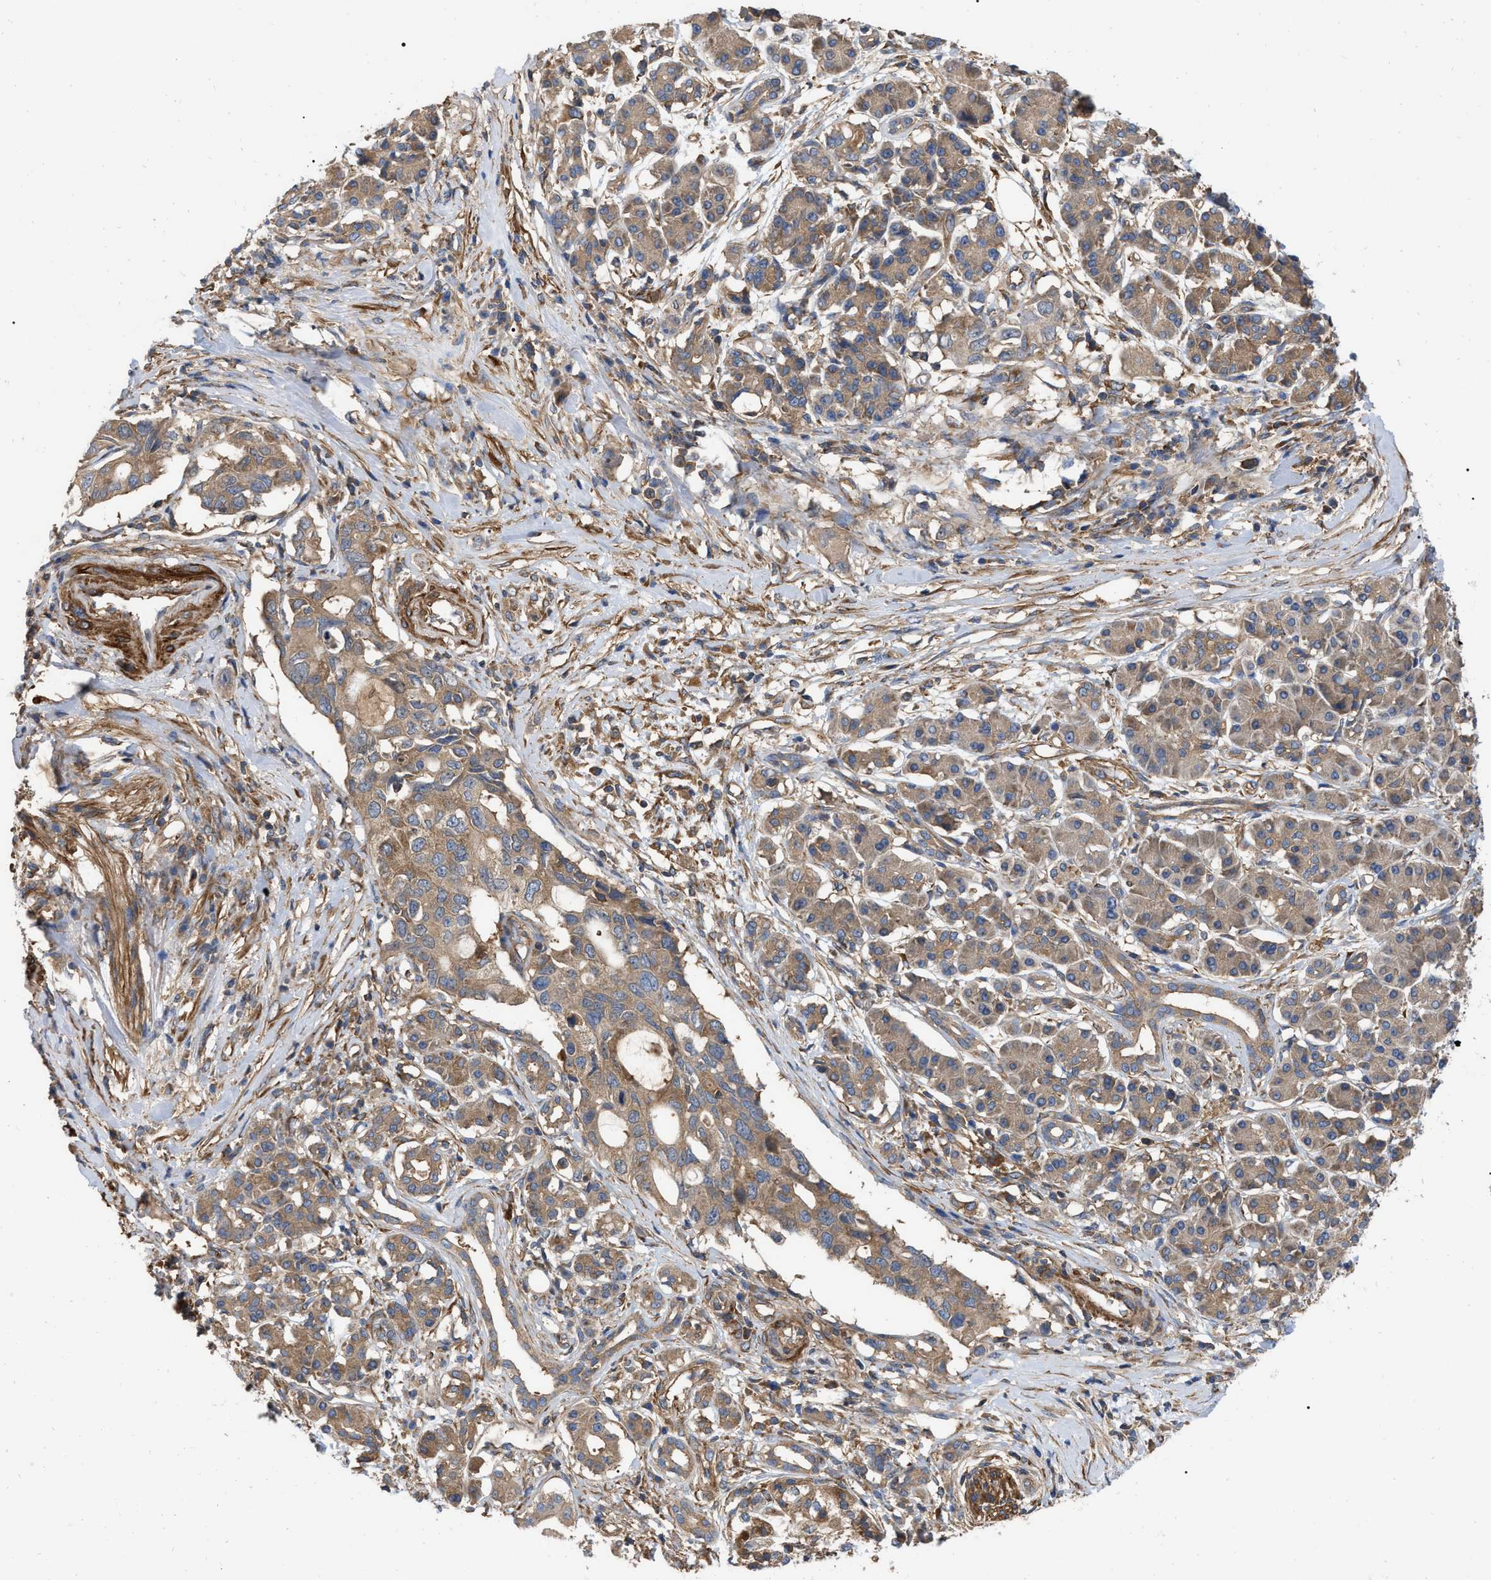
{"staining": {"intensity": "moderate", "quantity": ">75%", "location": "cytoplasmic/membranous"}, "tissue": "pancreatic cancer", "cell_type": "Tumor cells", "image_type": "cancer", "snomed": [{"axis": "morphology", "description": "Adenocarcinoma, NOS"}, {"axis": "topography", "description": "Pancreas"}], "caption": "Pancreatic cancer (adenocarcinoma) stained for a protein (brown) exhibits moderate cytoplasmic/membranous positive positivity in about >75% of tumor cells.", "gene": "RABEP1", "patient": {"sex": "female", "age": 56}}